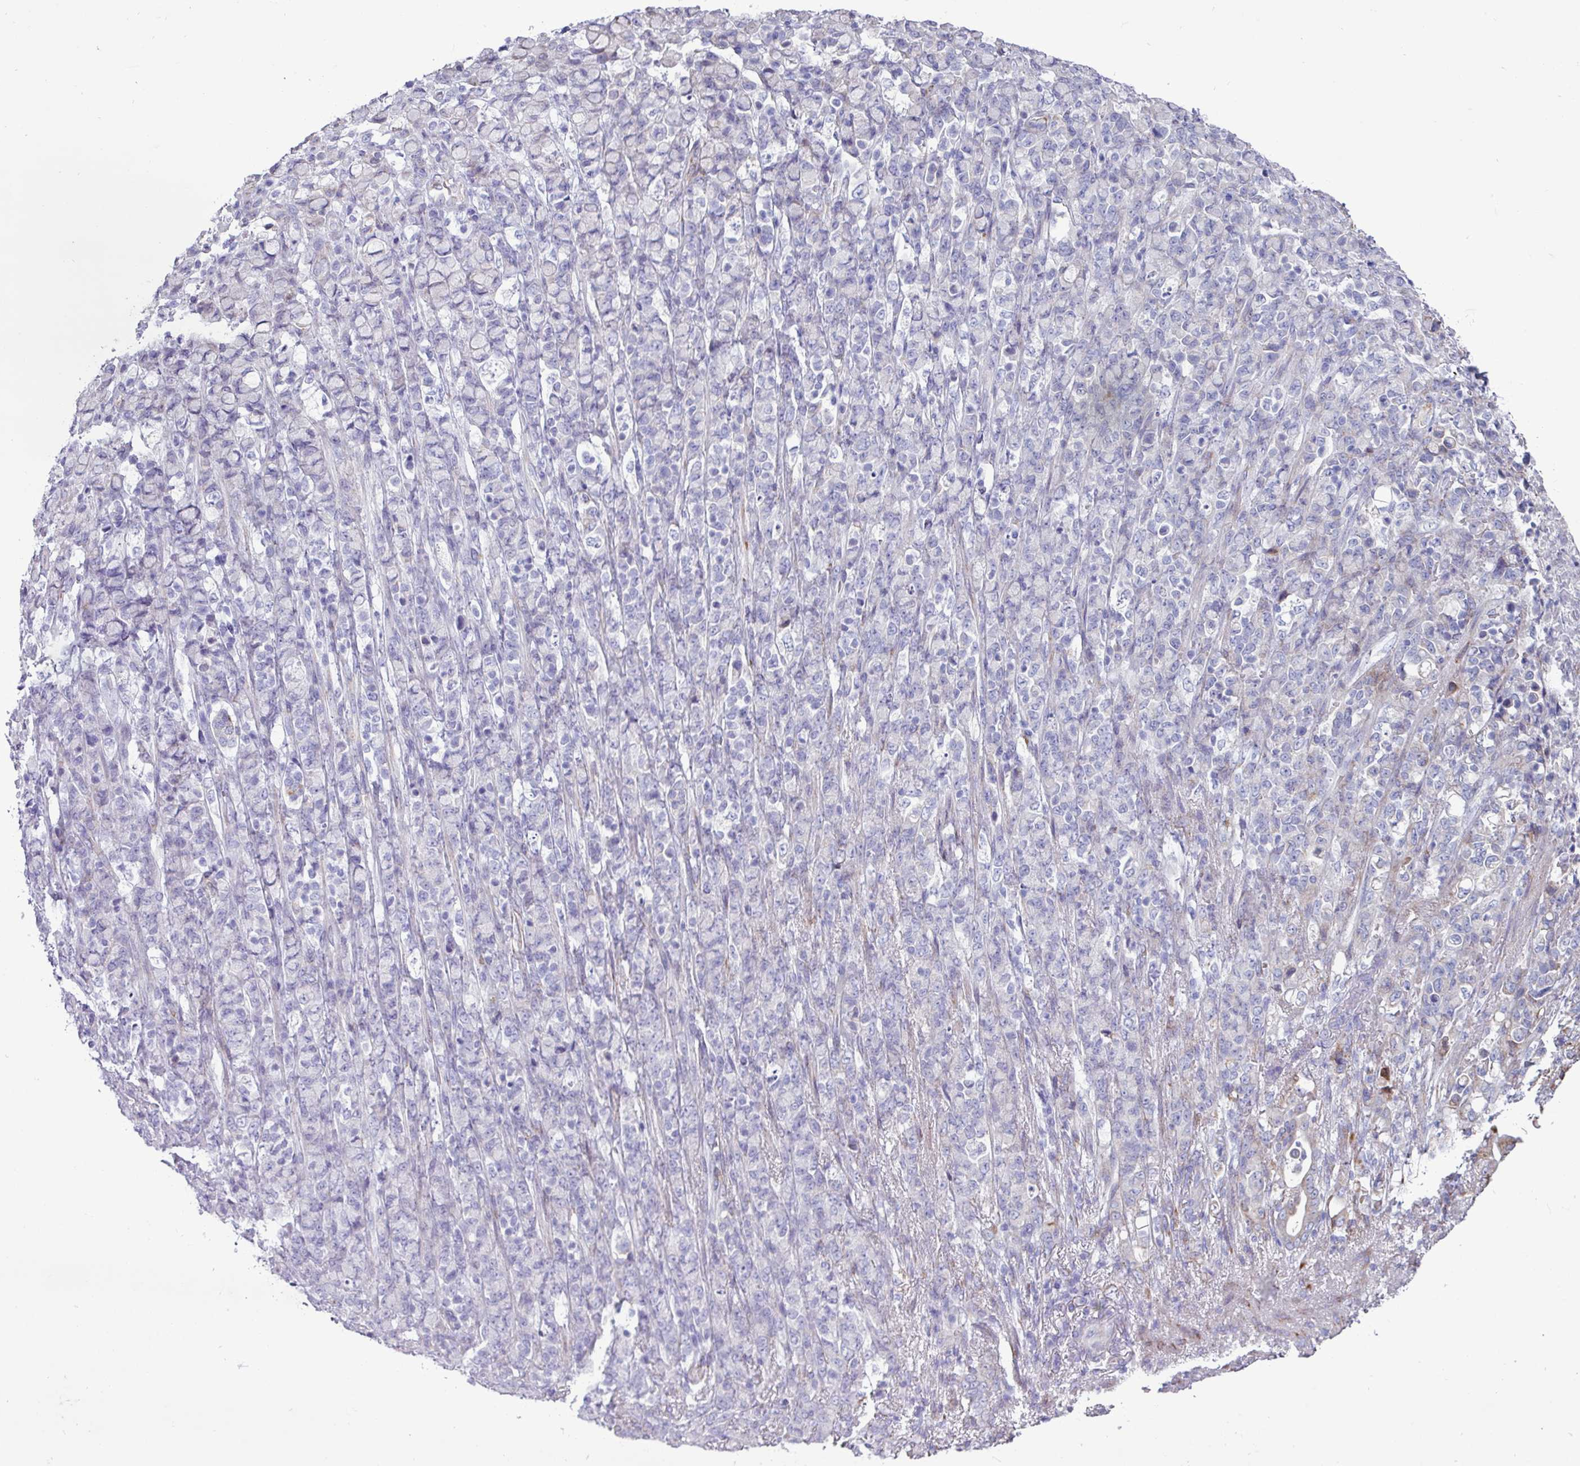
{"staining": {"intensity": "negative", "quantity": "none", "location": "none"}, "tissue": "stomach cancer", "cell_type": "Tumor cells", "image_type": "cancer", "snomed": [{"axis": "morphology", "description": "Normal tissue, NOS"}, {"axis": "morphology", "description": "Adenocarcinoma, NOS"}, {"axis": "topography", "description": "Stomach"}], "caption": "The histopathology image shows no staining of tumor cells in stomach adenocarcinoma.", "gene": "PPP1R35", "patient": {"sex": "female", "age": 79}}